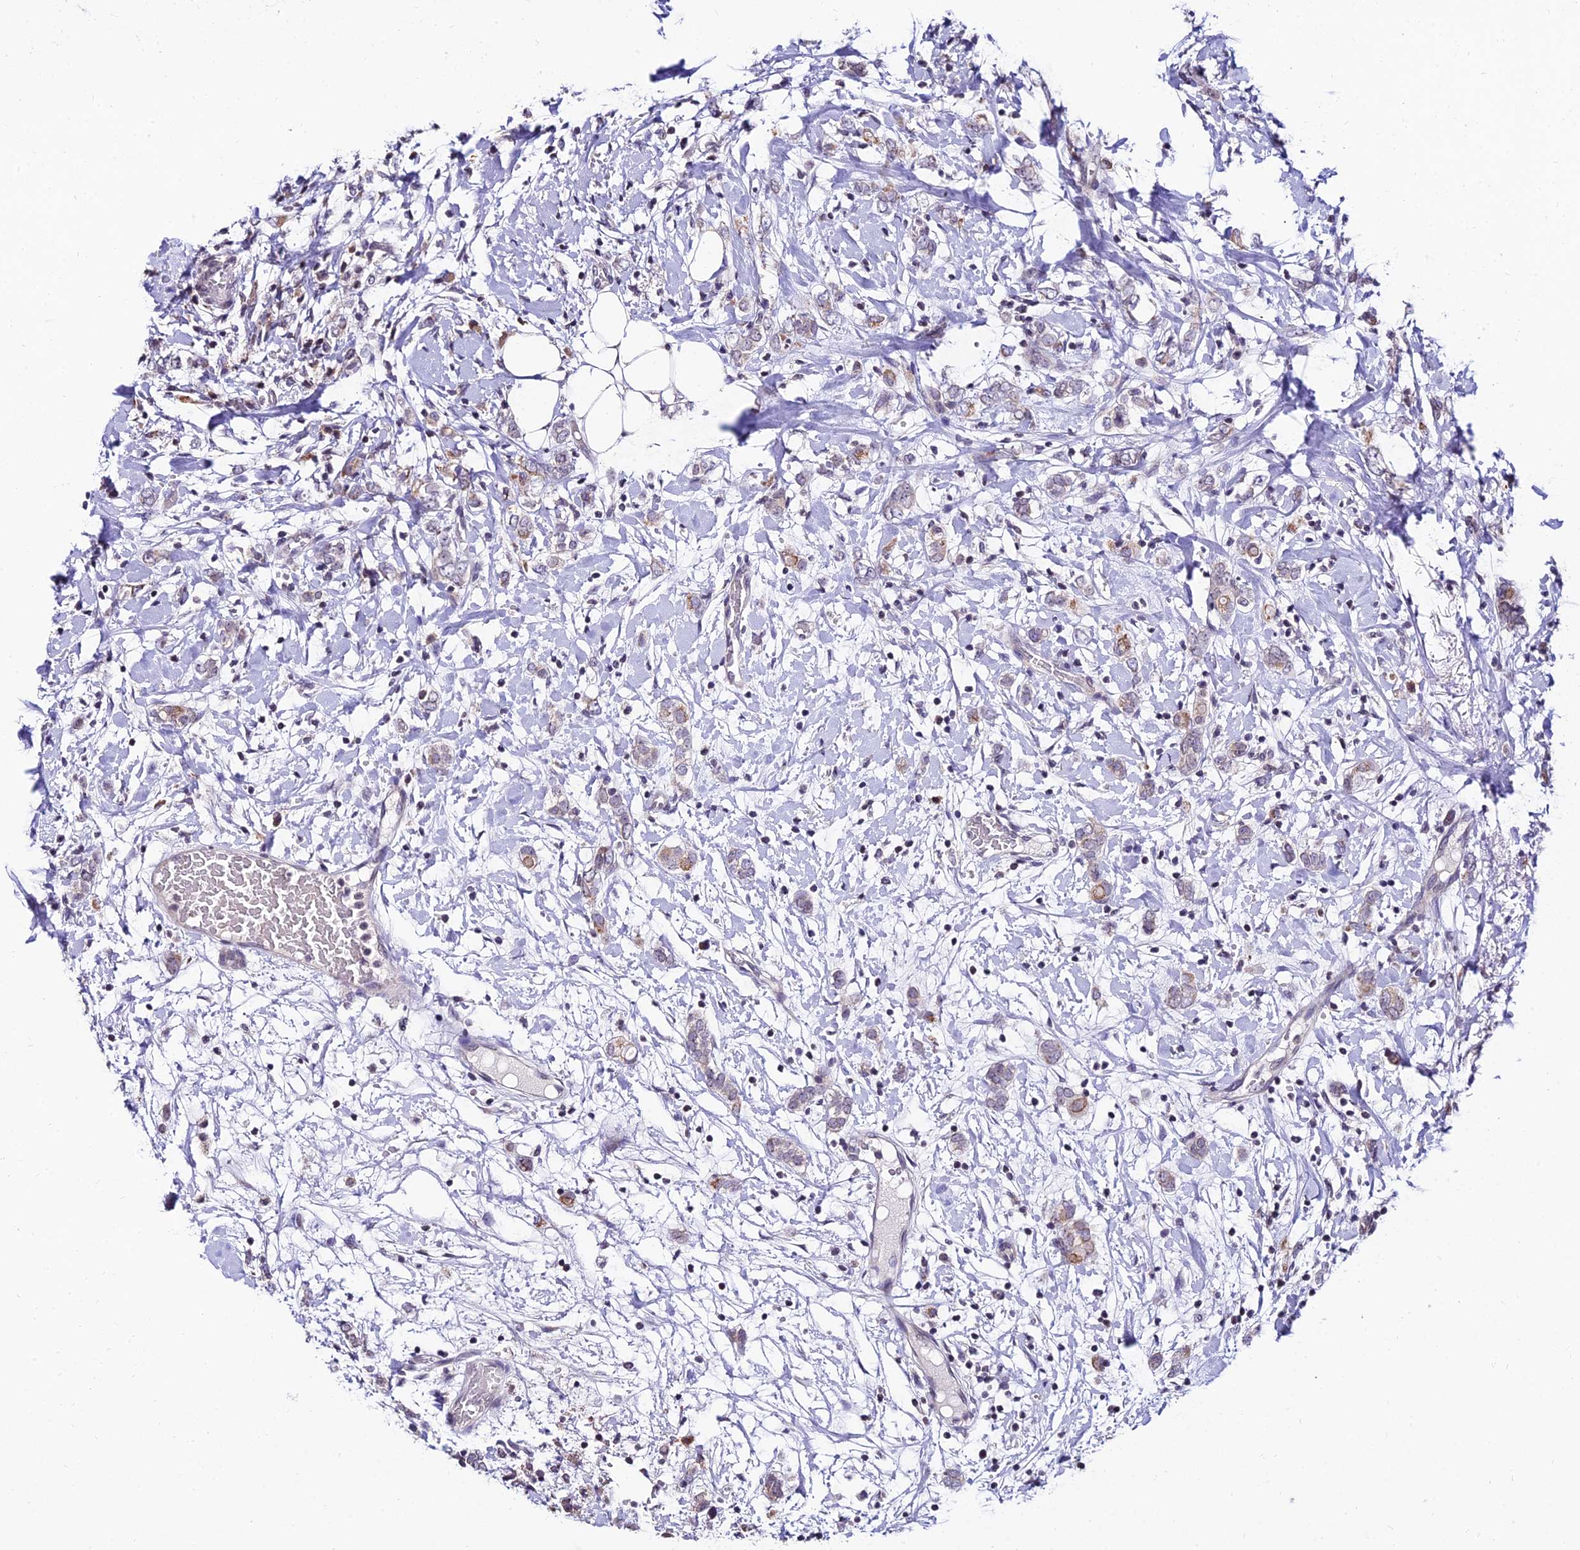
{"staining": {"intensity": "weak", "quantity": "<25%", "location": "cytoplasmic/membranous"}, "tissue": "breast cancer", "cell_type": "Tumor cells", "image_type": "cancer", "snomed": [{"axis": "morphology", "description": "Normal tissue, NOS"}, {"axis": "morphology", "description": "Lobular carcinoma"}, {"axis": "topography", "description": "Breast"}], "caption": "High power microscopy photomicrograph of an IHC histopathology image of breast cancer, revealing no significant staining in tumor cells.", "gene": "CDNF", "patient": {"sex": "female", "age": 47}}